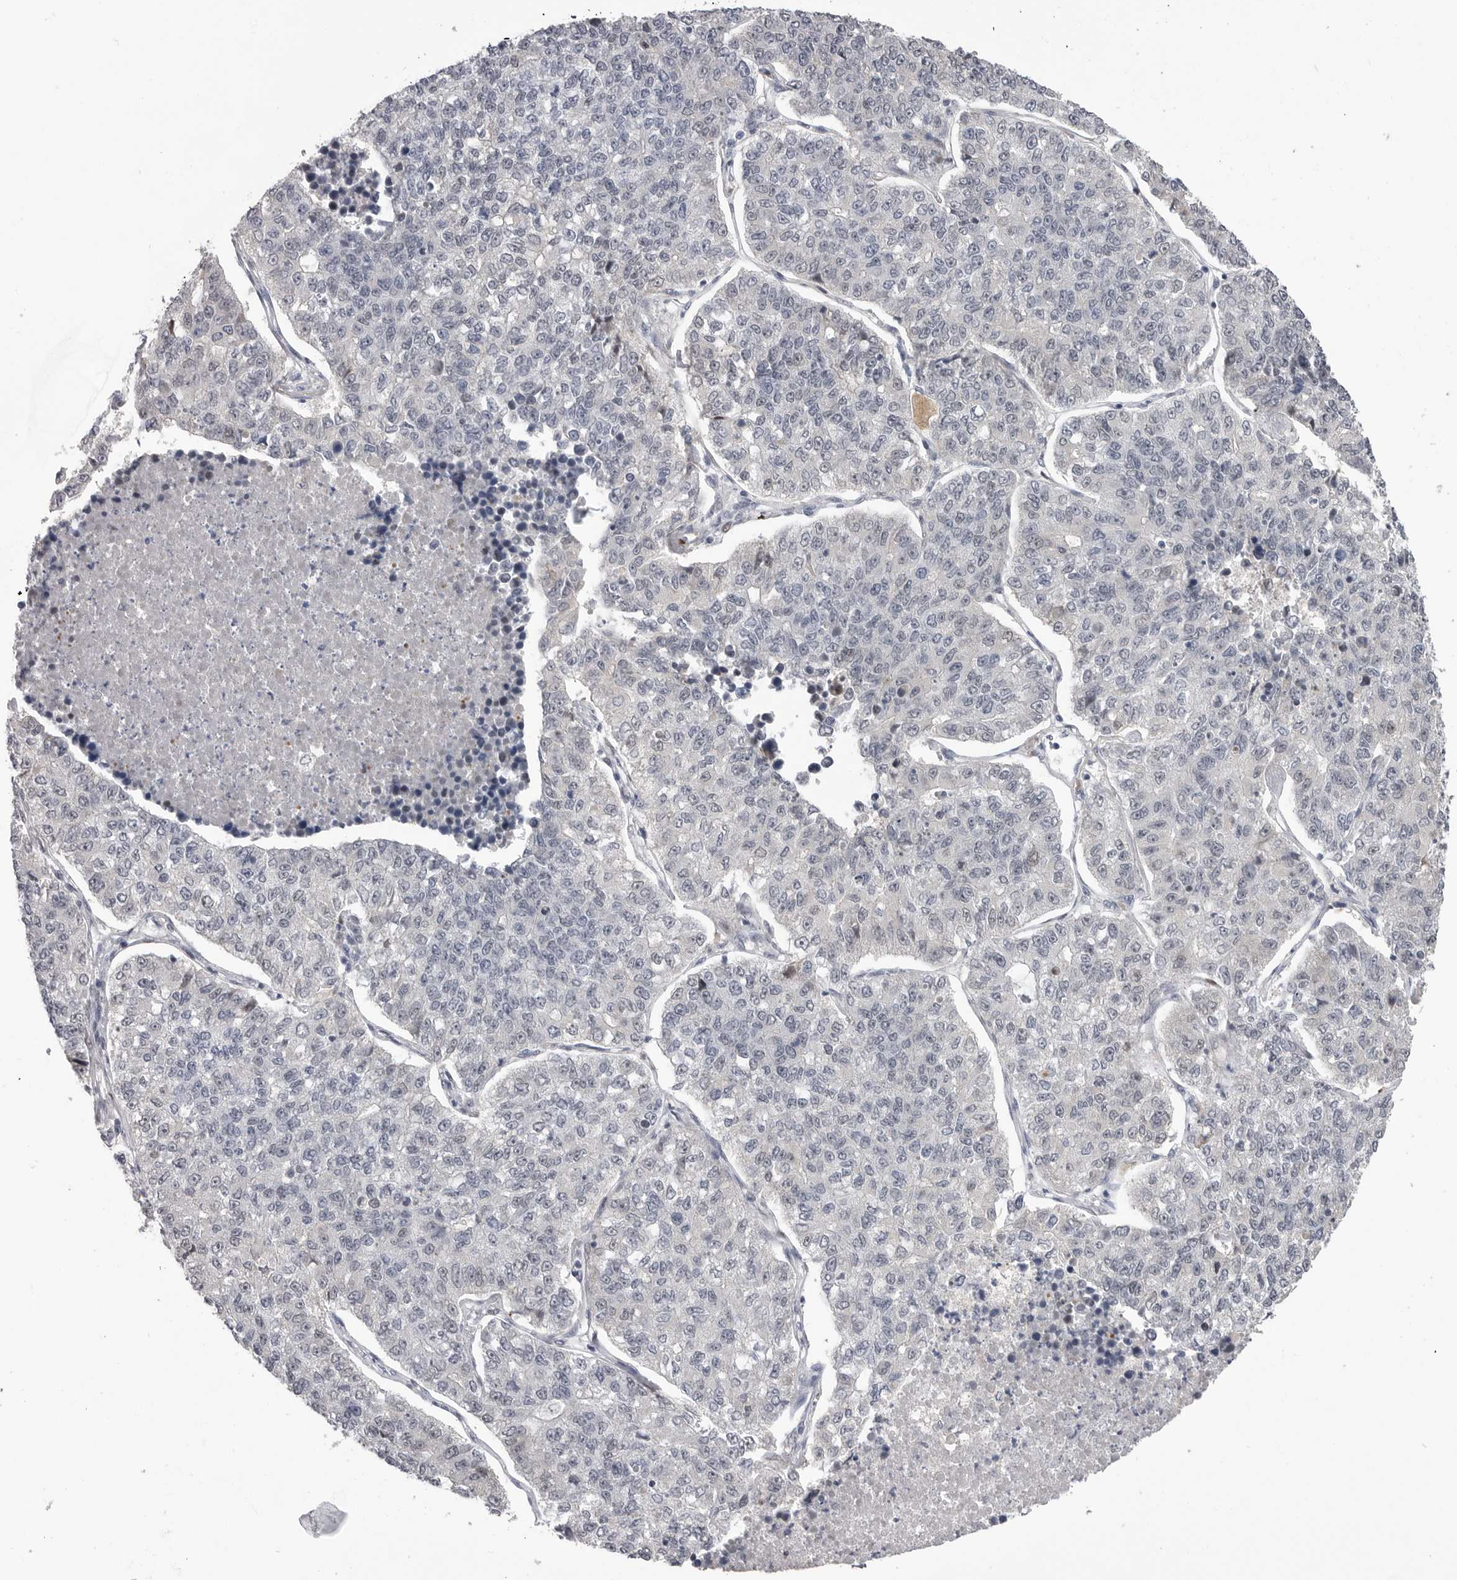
{"staining": {"intensity": "negative", "quantity": "none", "location": "none"}, "tissue": "lung cancer", "cell_type": "Tumor cells", "image_type": "cancer", "snomed": [{"axis": "morphology", "description": "Adenocarcinoma, NOS"}, {"axis": "topography", "description": "Lung"}], "caption": "DAB (3,3'-diaminobenzidine) immunohistochemical staining of lung adenocarcinoma displays no significant staining in tumor cells.", "gene": "PLEKHF1", "patient": {"sex": "male", "age": 49}}